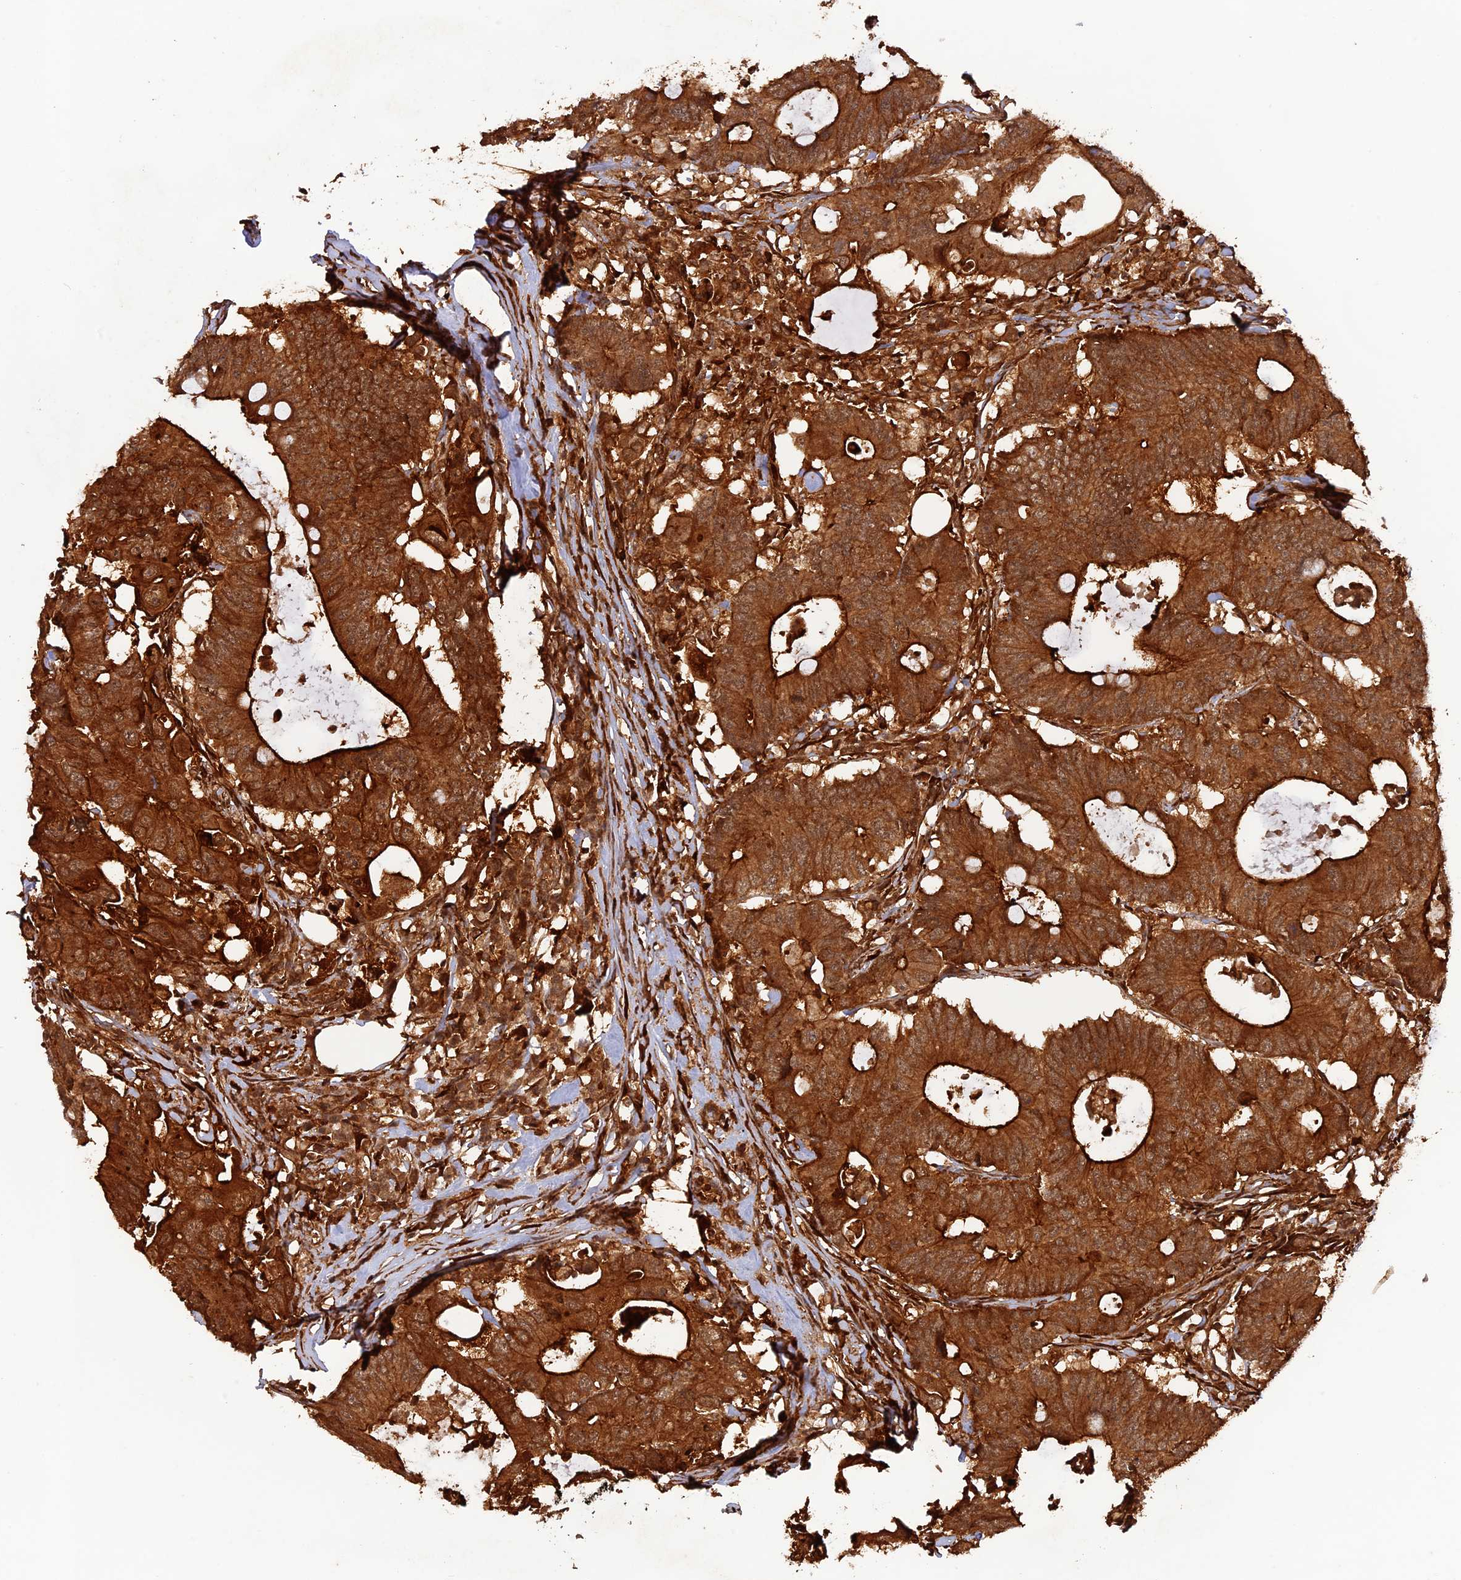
{"staining": {"intensity": "strong", "quantity": ">75%", "location": "cytoplasmic/membranous"}, "tissue": "colorectal cancer", "cell_type": "Tumor cells", "image_type": "cancer", "snomed": [{"axis": "morphology", "description": "Adenocarcinoma, NOS"}, {"axis": "topography", "description": "Colon"}], "caption": "Colorectal cancer (adenocarcinoma) tissue displays strong cytoplasmic/membranous positivity in approximately >75% of tumor cells The protein is shown in brown color, while the nuclei are stained blue.", "gene": "CCDC174", "patient": {"sex": "male", "age": 71}}